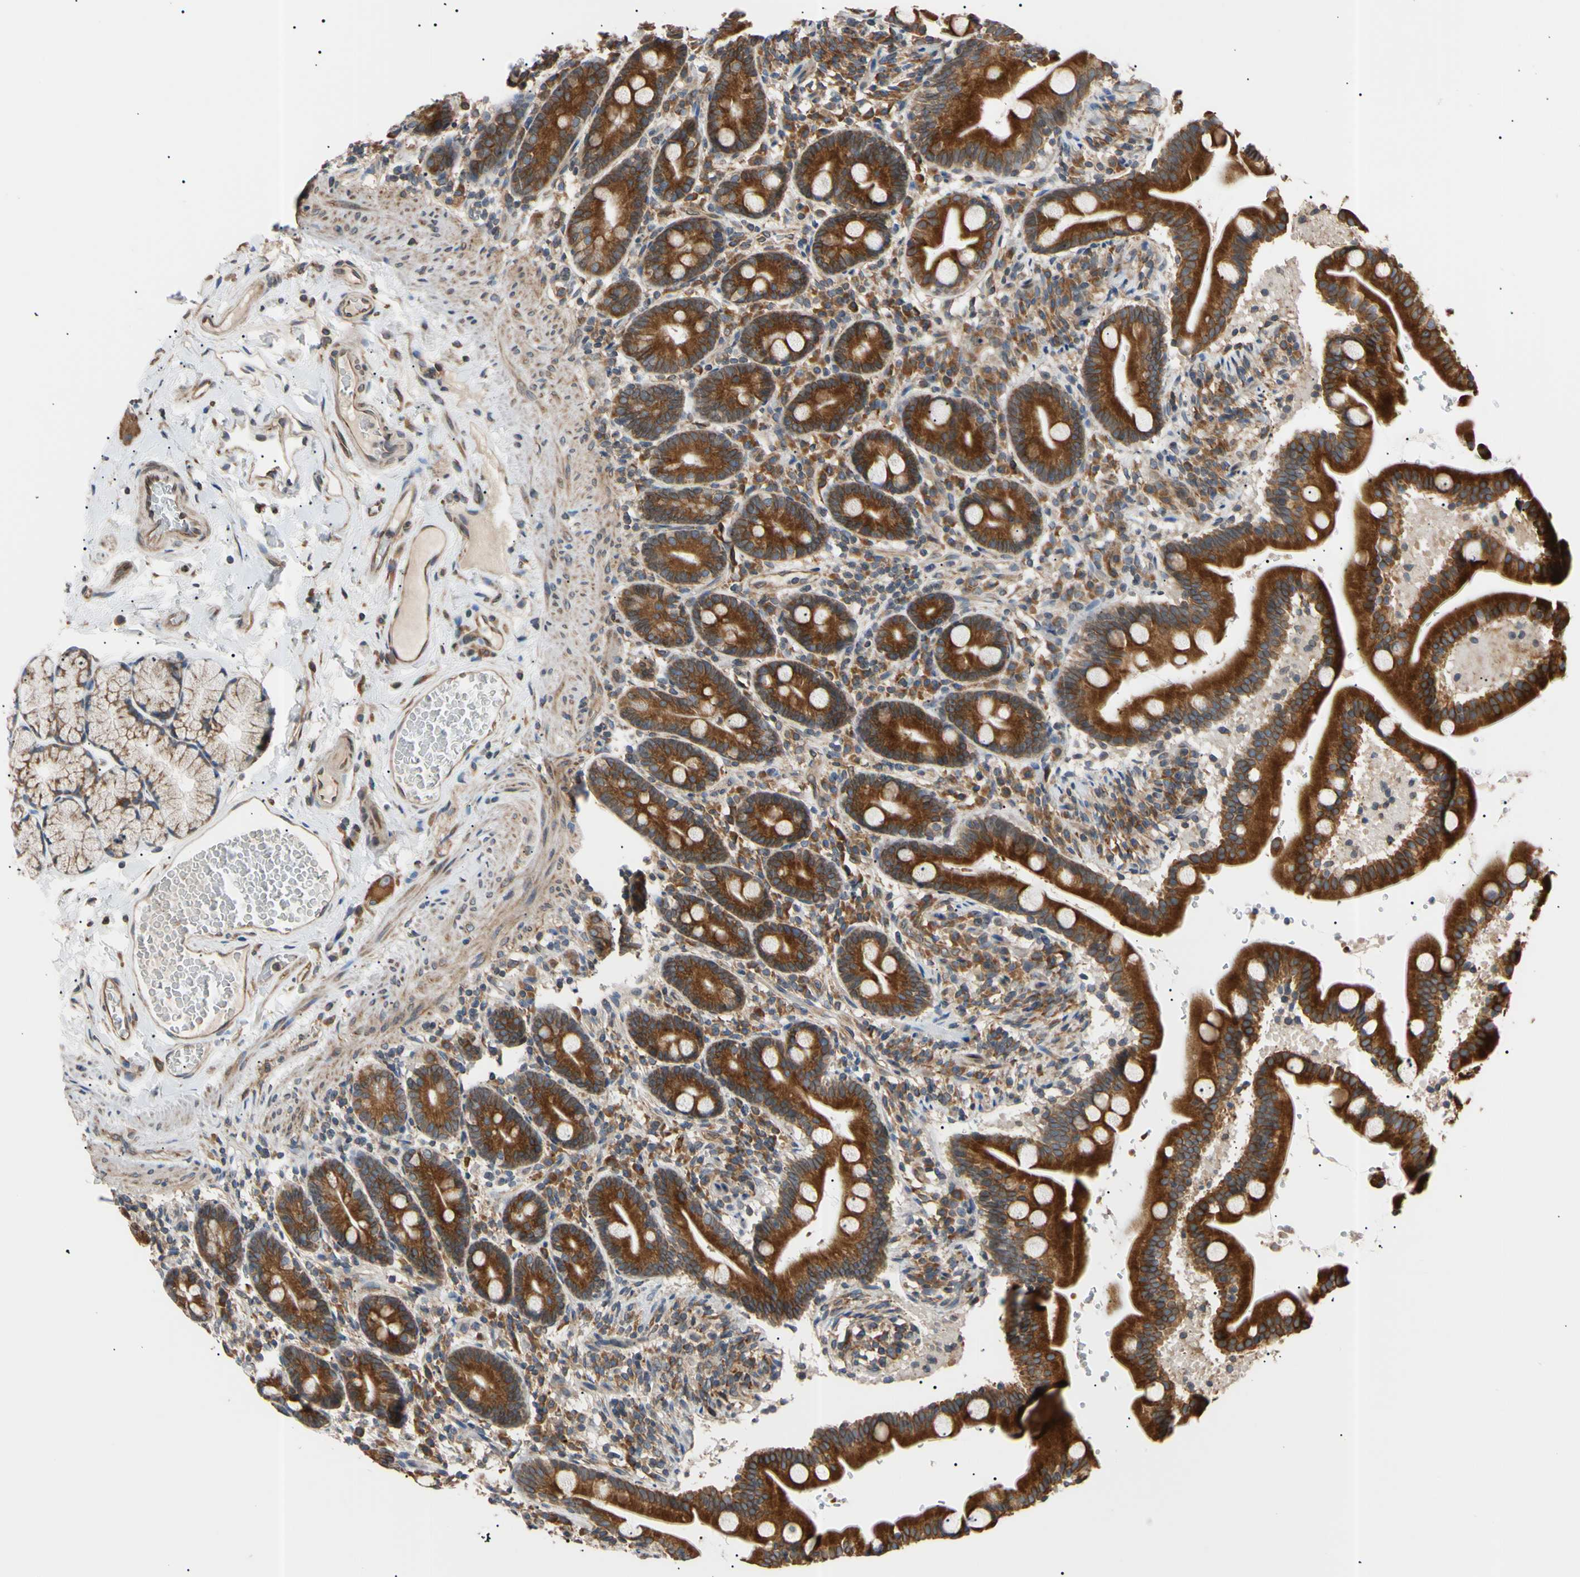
{"staining": {"intensity": "strong", "quantity": ">75%", "location": "cytoplasmic/membranous"}, "tissue": "duodenum", "cell_type": "Glandular cells", "image_type": "normal", "snomed": [{"axis": "morphology", "description": "Normal tissue, NOS"}, {"axis": "topography", "description": "Duodenum"}], "caption": "Protein expression analysis of benign human duodenum reveals strong cytoplasmic/membranous staining in about >75% of glandular cells.", "gene": "VAPA", "patient": {"sex": "male", "age": 54}}